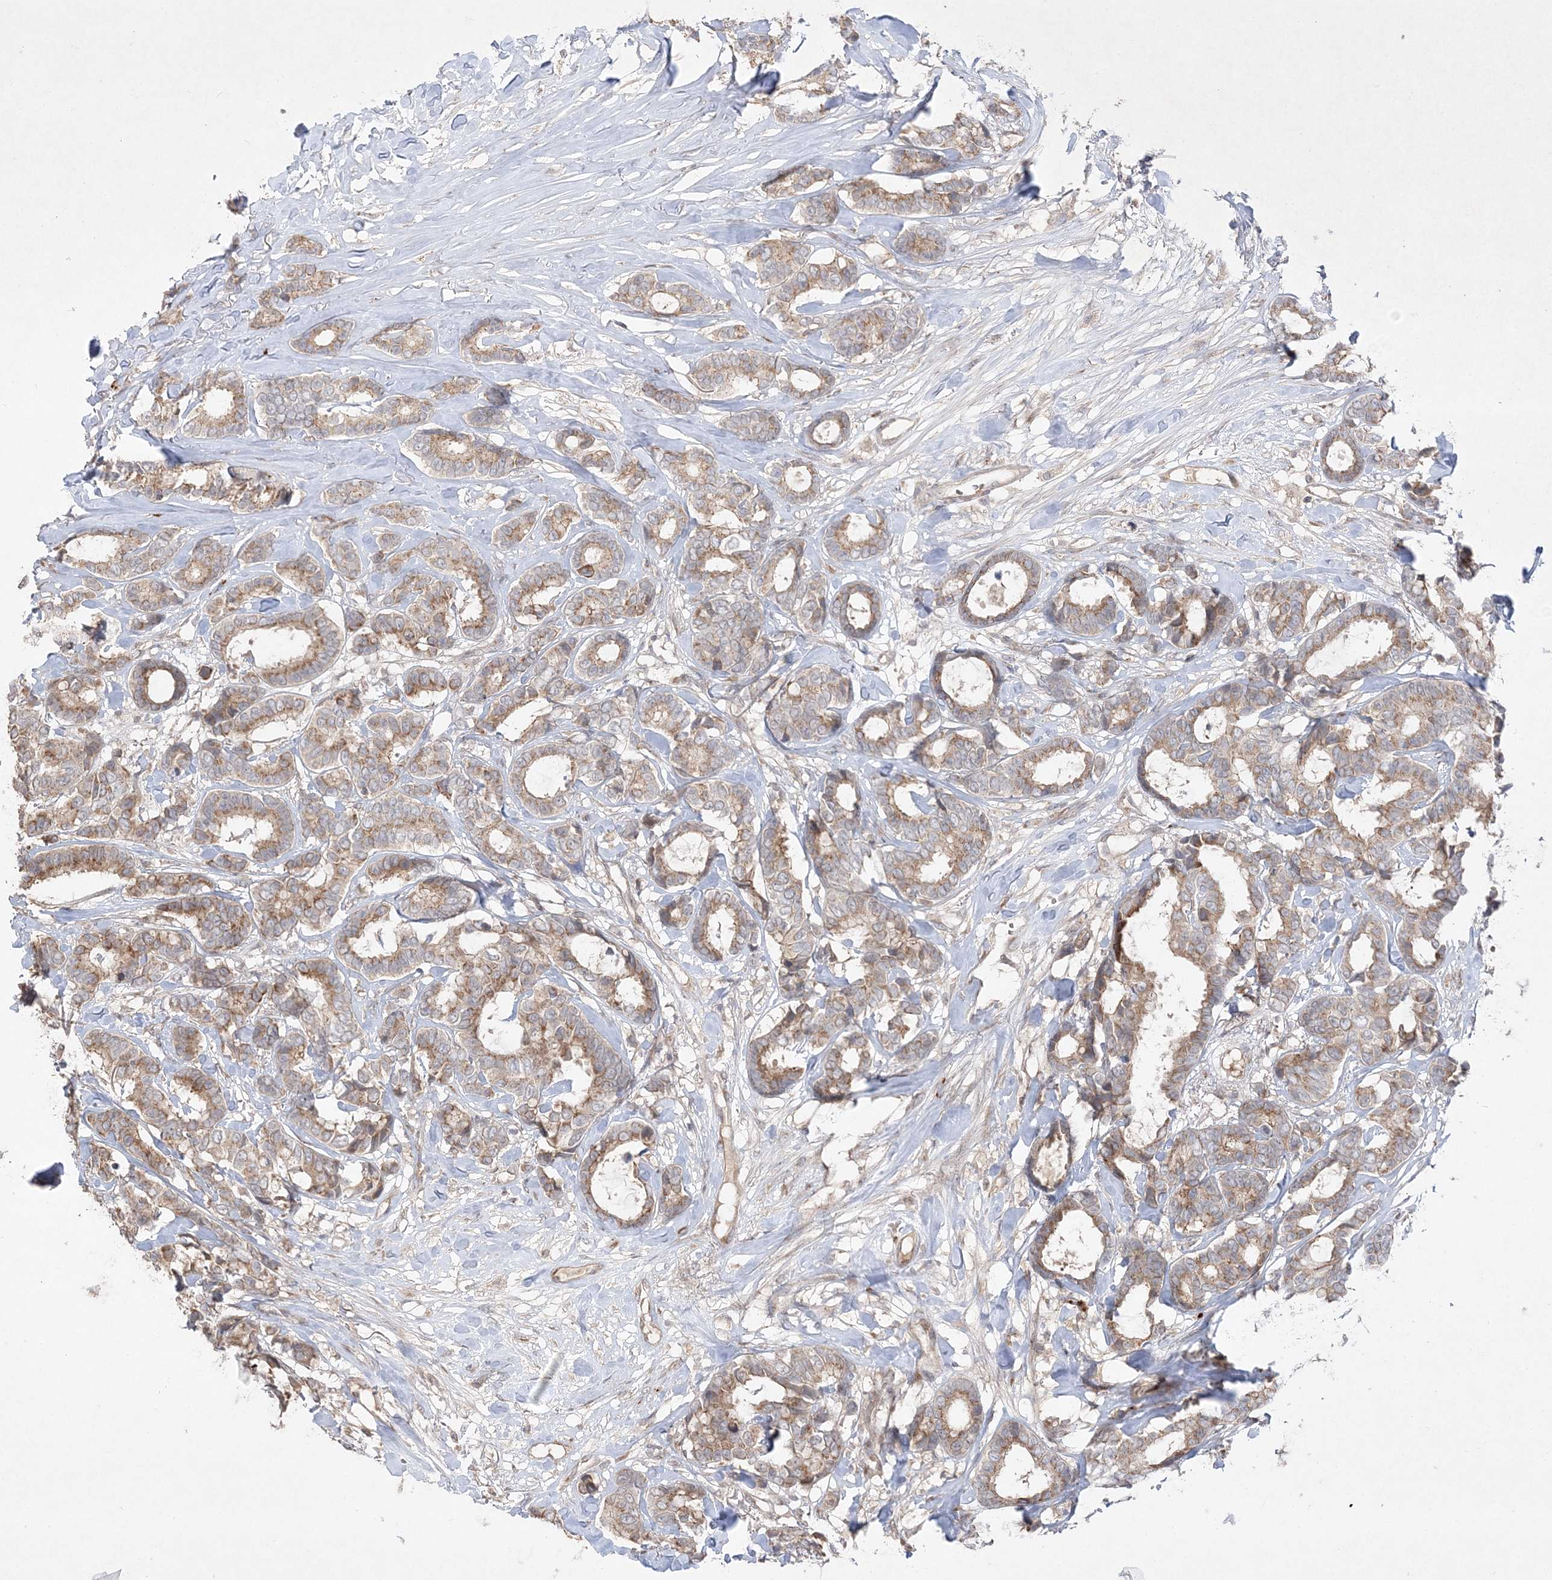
{"staining": {"intensity": "weak", "quantity": ">75%", "location": "cytoplasmic/membranous"}, "tissue": "breast cancer", "cell_type": "Tumor cells", "image_type": "cancer", "snomed": [{"axis": "morphology", "description": "Duct carcinoma"}, {"axis": "topography", "description": "Breast"}], "caption": "Protein analysis of breast intraductal carcinoma tissue displays weak cytoplasmic/membranous staining in approximately >75% of tumor cells.", "gene": "CLNK", "patient": {"sex": "female", "age": 87}}